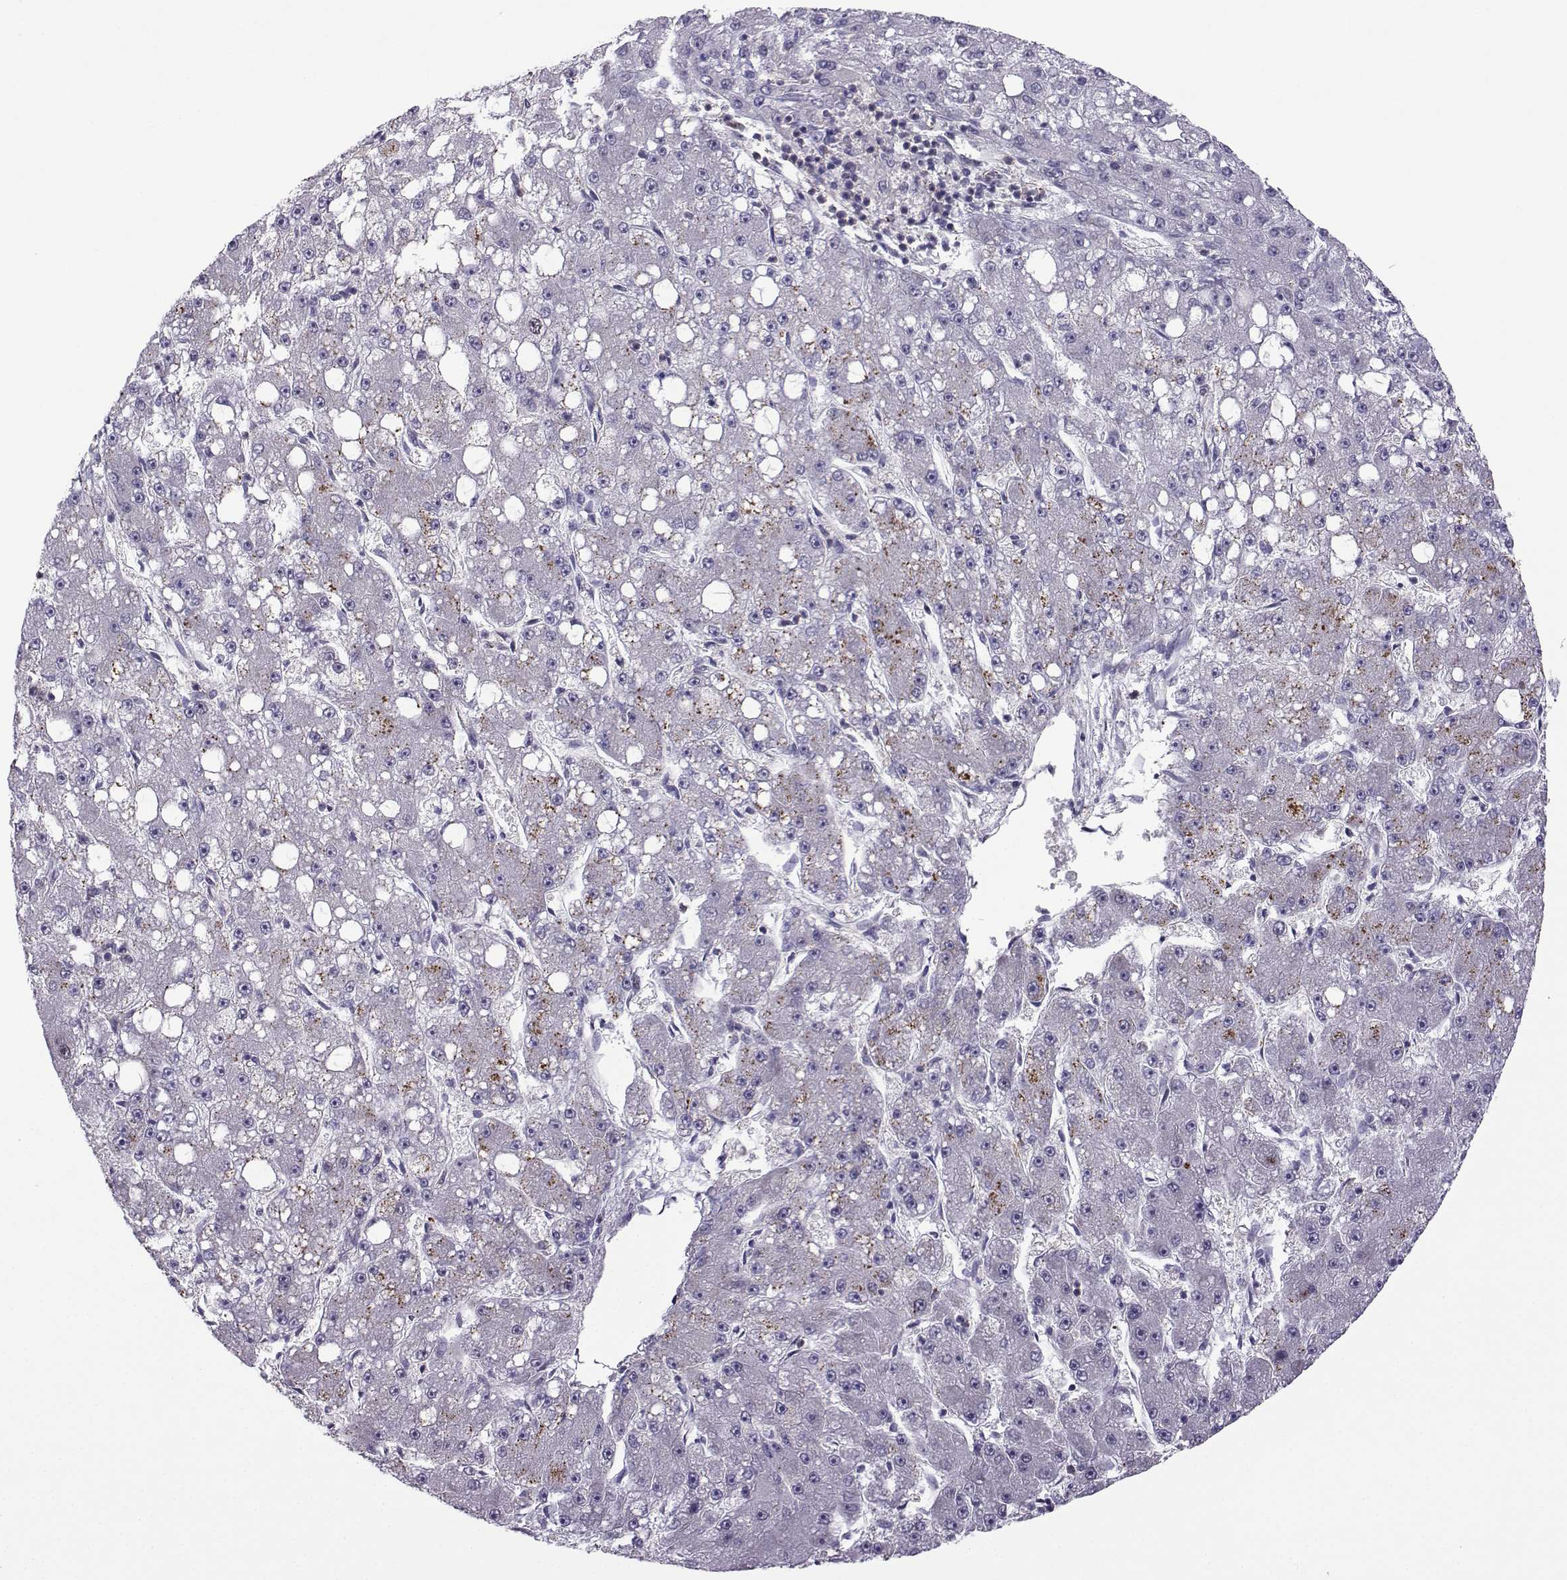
{"staining": {"intensity": "negative", "quantity": "none", "location": "none"}, "tissue": "liver cancer", "cell_type": "Tumor cells", "image_type": "cancer", "snomed": [{"axis": "morphology", "description": "Carcinoma, Hepatocellular, NOS"}, {"axis": "topography", "description": "Liver"}], "caption": "Human liver cancer (hepatocellular carcinoma) stained for a protein using IHC shows no staining in tumor cells.", "gene": "INCENP", "patient": {"sex": "male", "age": 67}}